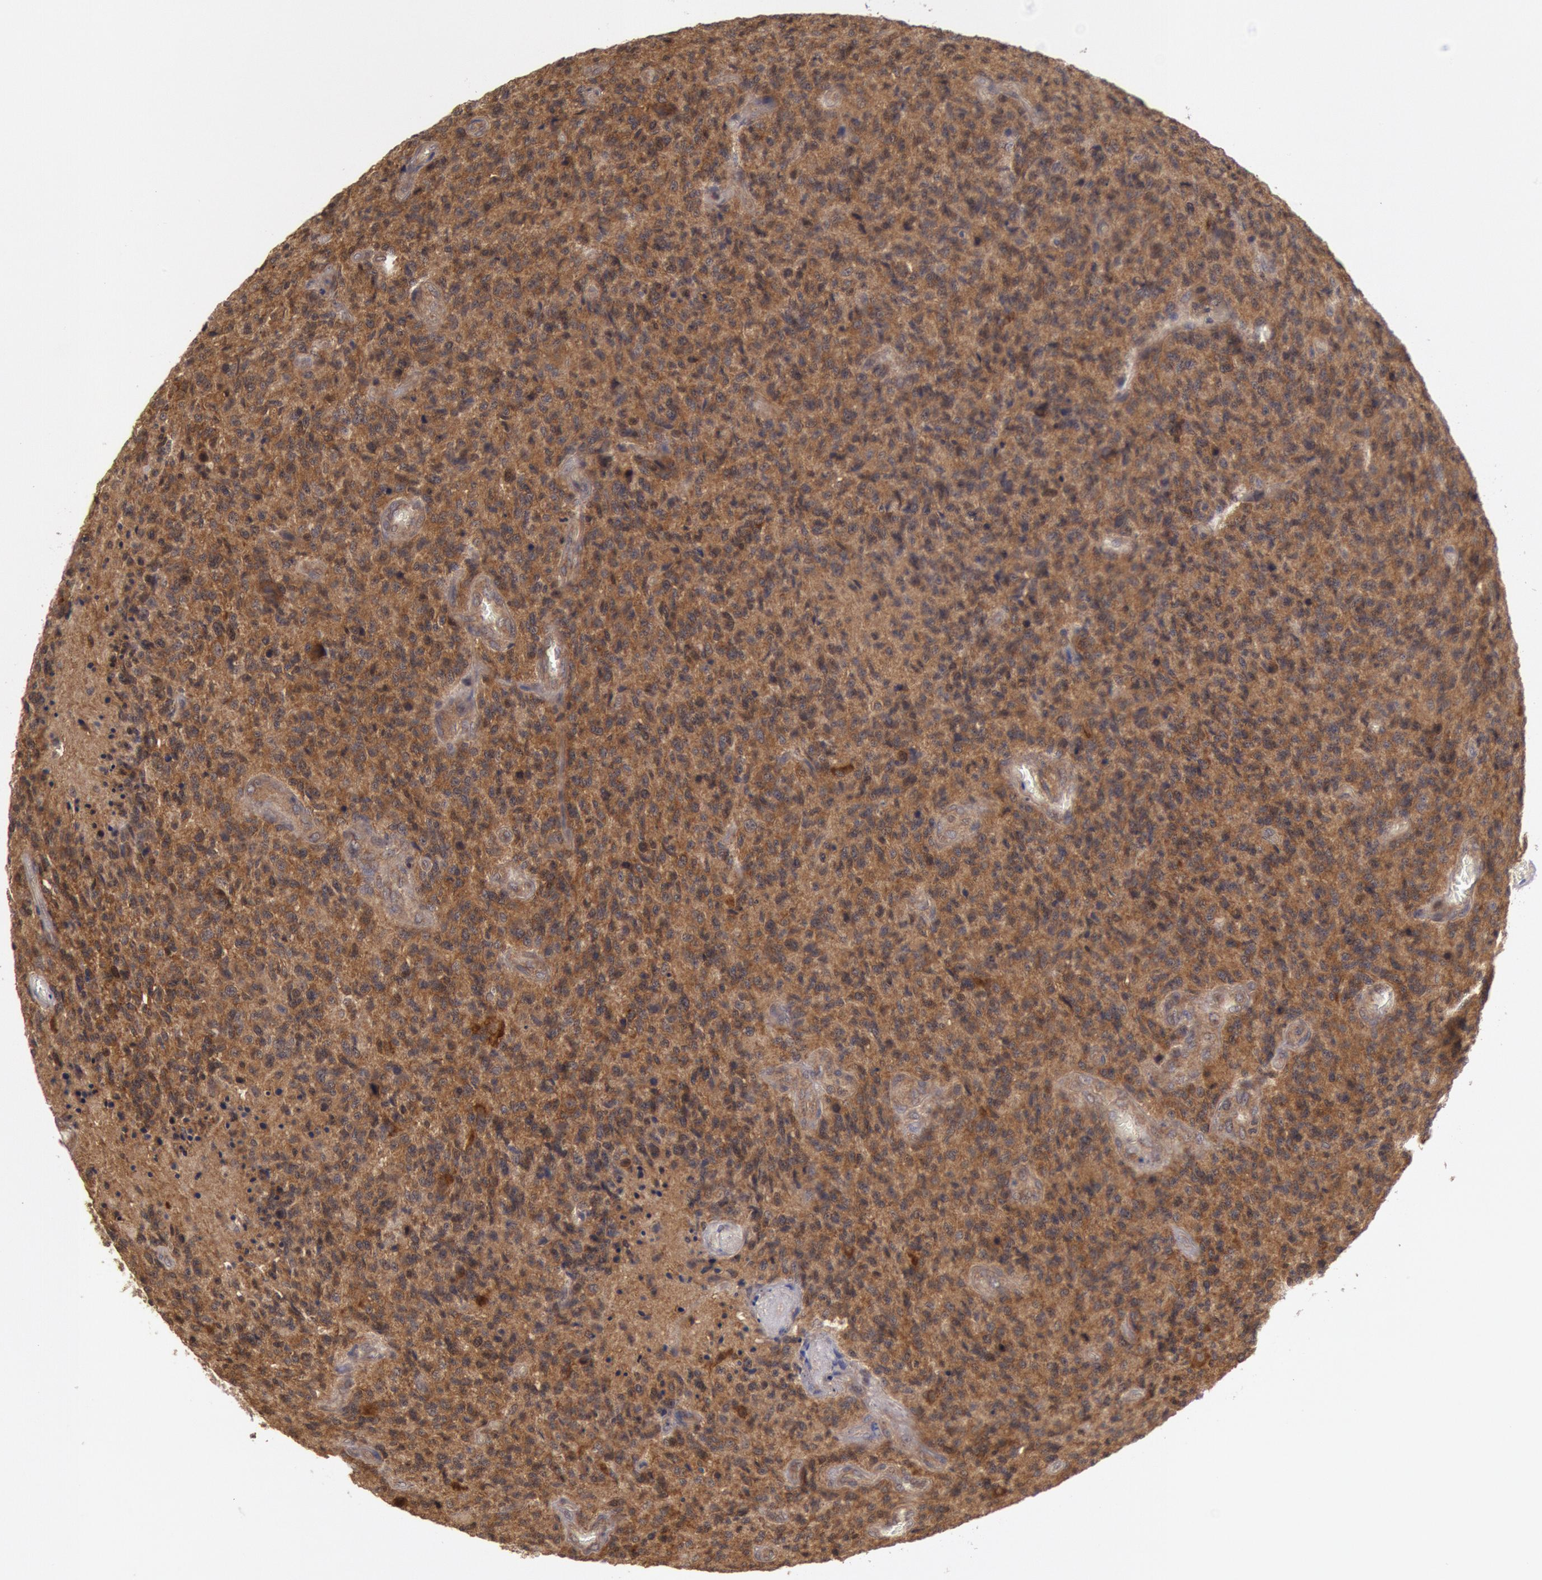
{"staining": {"intensity": "moderate", "quantity": ">75%", "location": "cytoplasmic/membranous,nuclear"}, "tissue": "glioma", "cell_type": "Tumor cells", "image_type": "cancer", "snomed": [{"axis": "morphology", "description": "Glioma, malignant, High grade"}, {"axis": "topography", "description": "Brain"}], "caption": "Immunohistochemical staining of human high-grade glioma (malignant) demonstrates medium levels of moderate cytoplasmic/membranous and nuclear protein staining in about >75% of tumor cells.", "gene": "BRAF", "patient": {"sex": "male", "age": 36}}